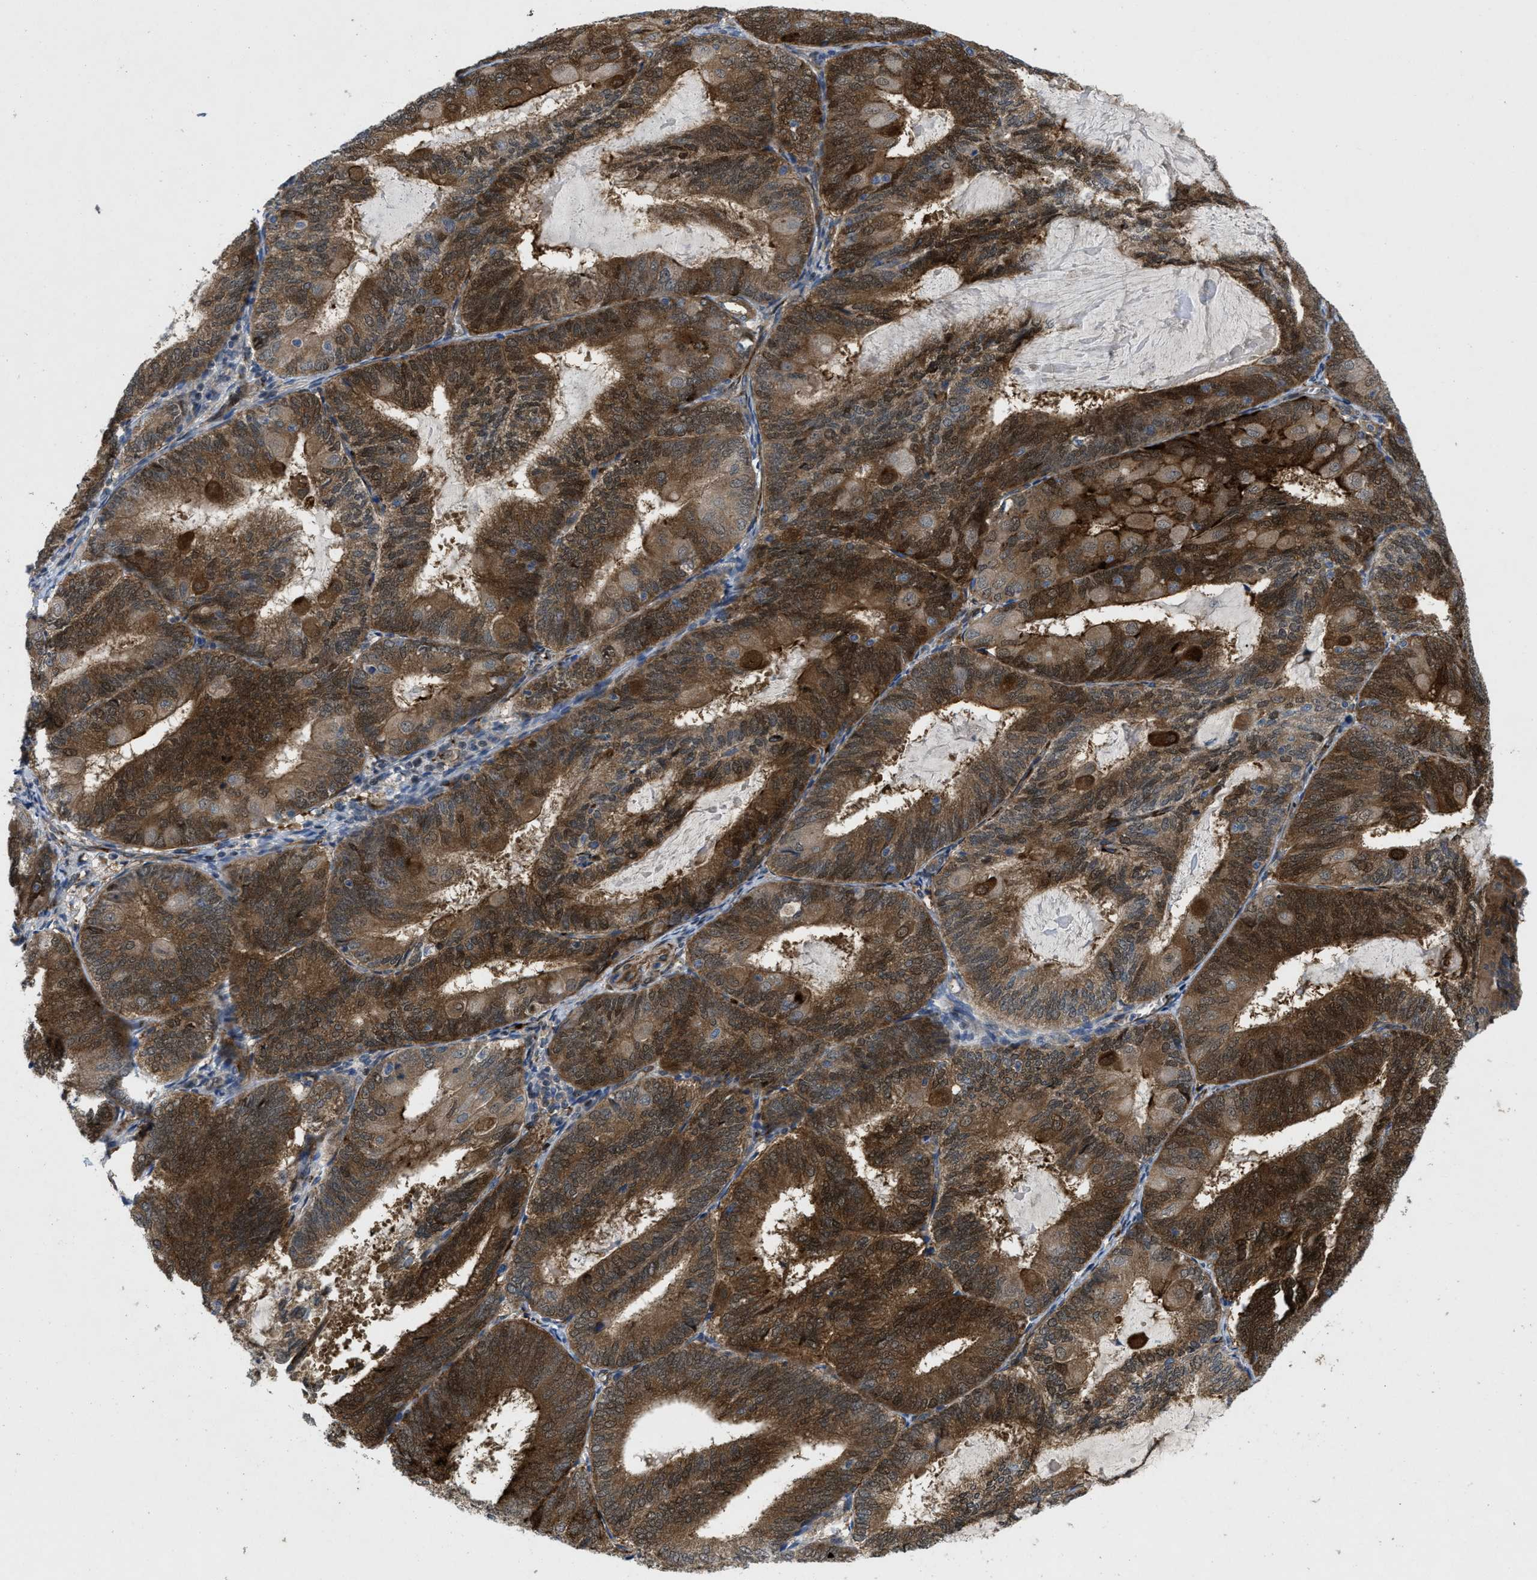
{"staining": {"intensity": "strong", "quantity": ">75%", "location": "cytoplasmic/membranous,nuclear"}, "tissue": "endometrial cancer", "cell_type": "Tumor cells", "image_type": "cancer", "snomed": [{"axis": "morphology", "description": "Adenocarcinoma, NOS"}, {"axis": "topography", "description": "Endometrium"}], "caption": "Immunohistochemistry of adenocarcinoma (endometrial) displays high levels of strong cytoplasmic/membranous and nuclear staining in approximately >75% of tumor cells. Using DAB (brown) and hematoxylin (blue) stains, captured at high magnification using brightfield microscopy.", "gene": "HSPA12B", "patient": {"sex": "female", "age": 81}}